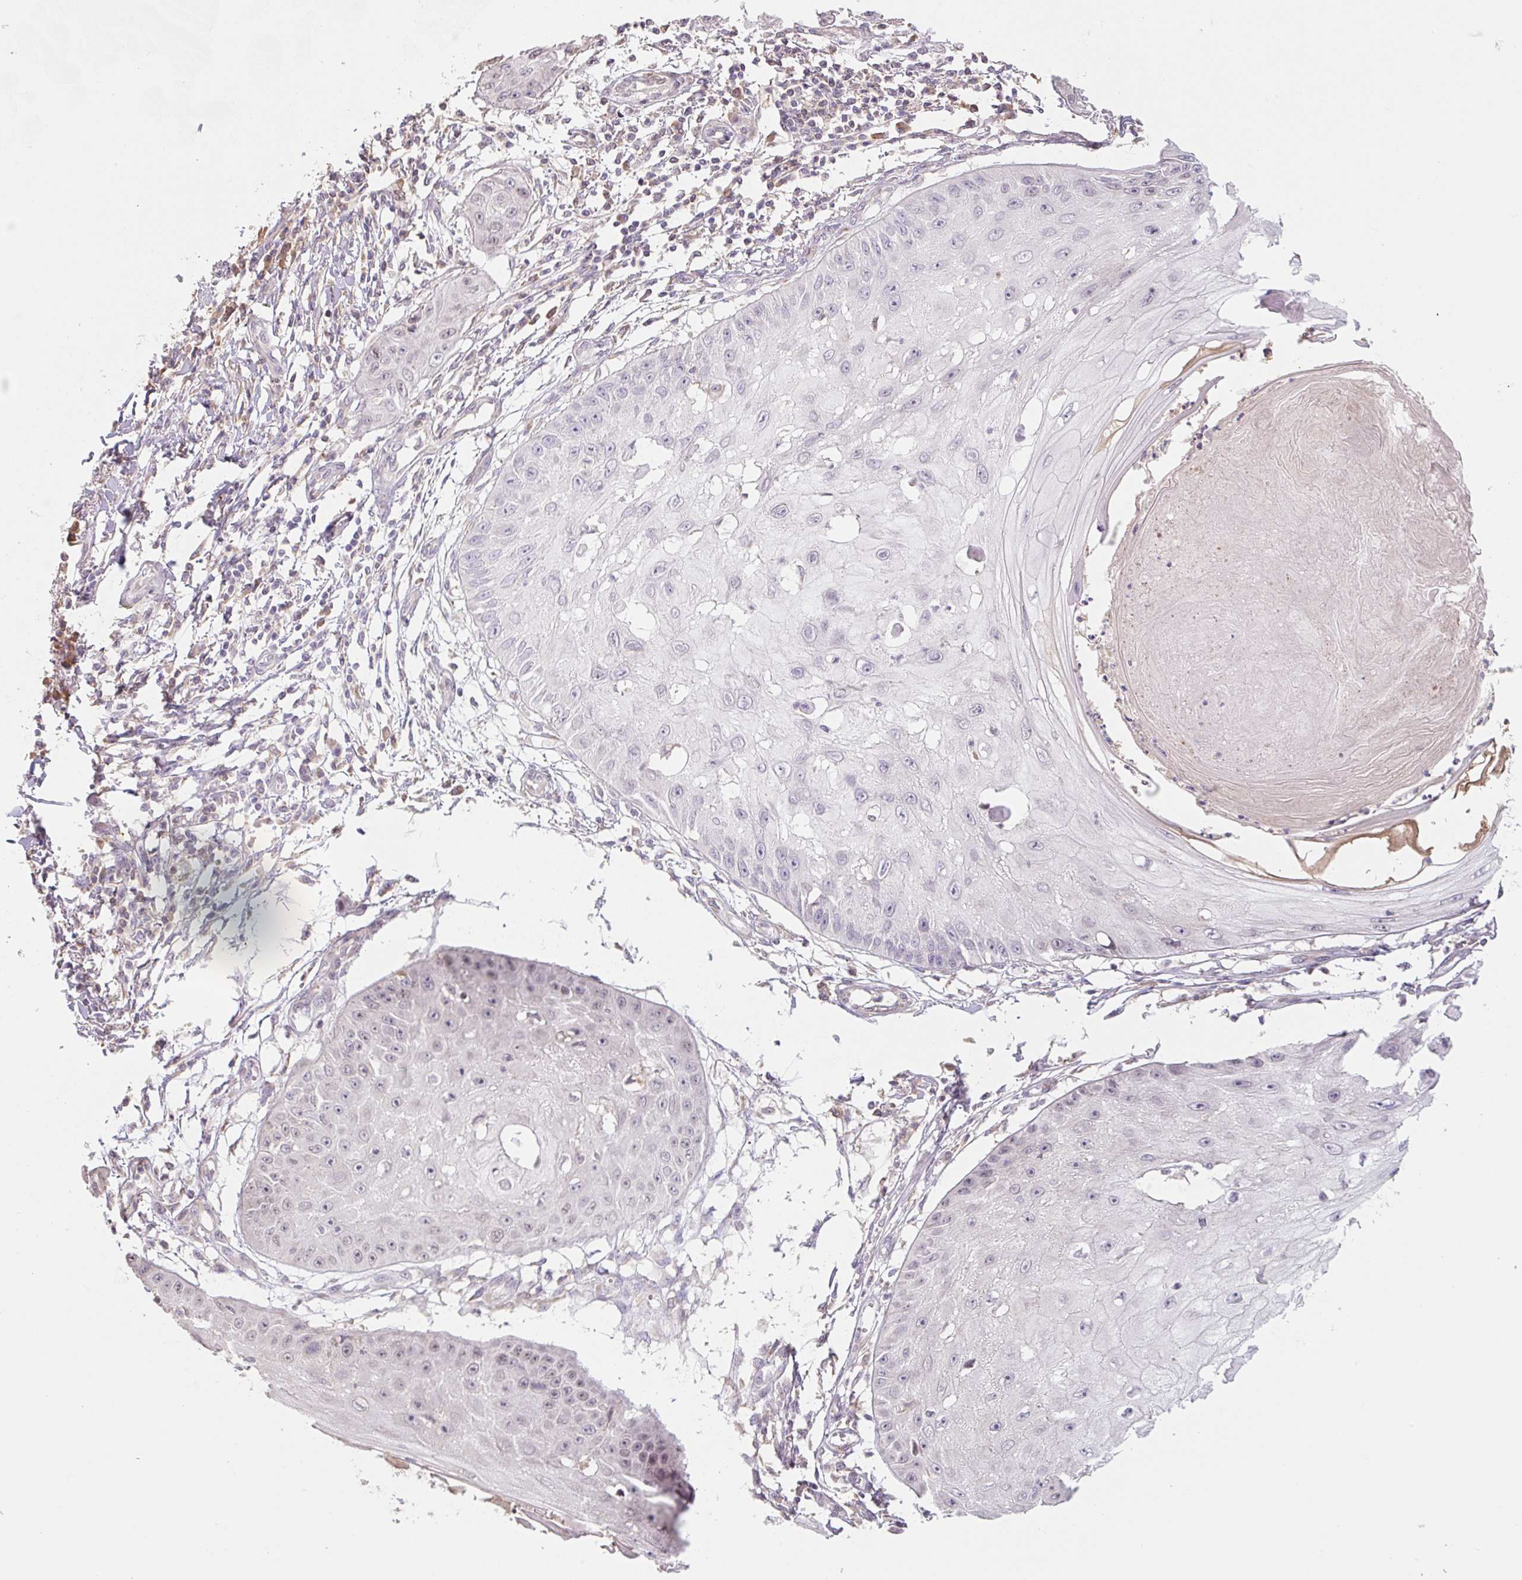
{"staining": {"intensity": "weak", "quantity": "<25%", "location": "nuclear"}, "tissue": "skin cancer", "cell_type": "Tumor cells", "image_type": "cancer", "snomed": [{"axis": "morphology", "description": "Squamous cell carcinoma, NOS"}, {"axis": "topography", "description": "Skin"}], "caption": "Immunohistochemical staining of squamous cell carcinoma (skin) displays no significant expression in tumor cells. (DAB (3,3'-diaminobenzidine) immunohistochemistry (IHC) visualized using brightfield microscopy, high magnification).", "gene": "MIA2", "patient": {"sex": "male", "age": 70}}